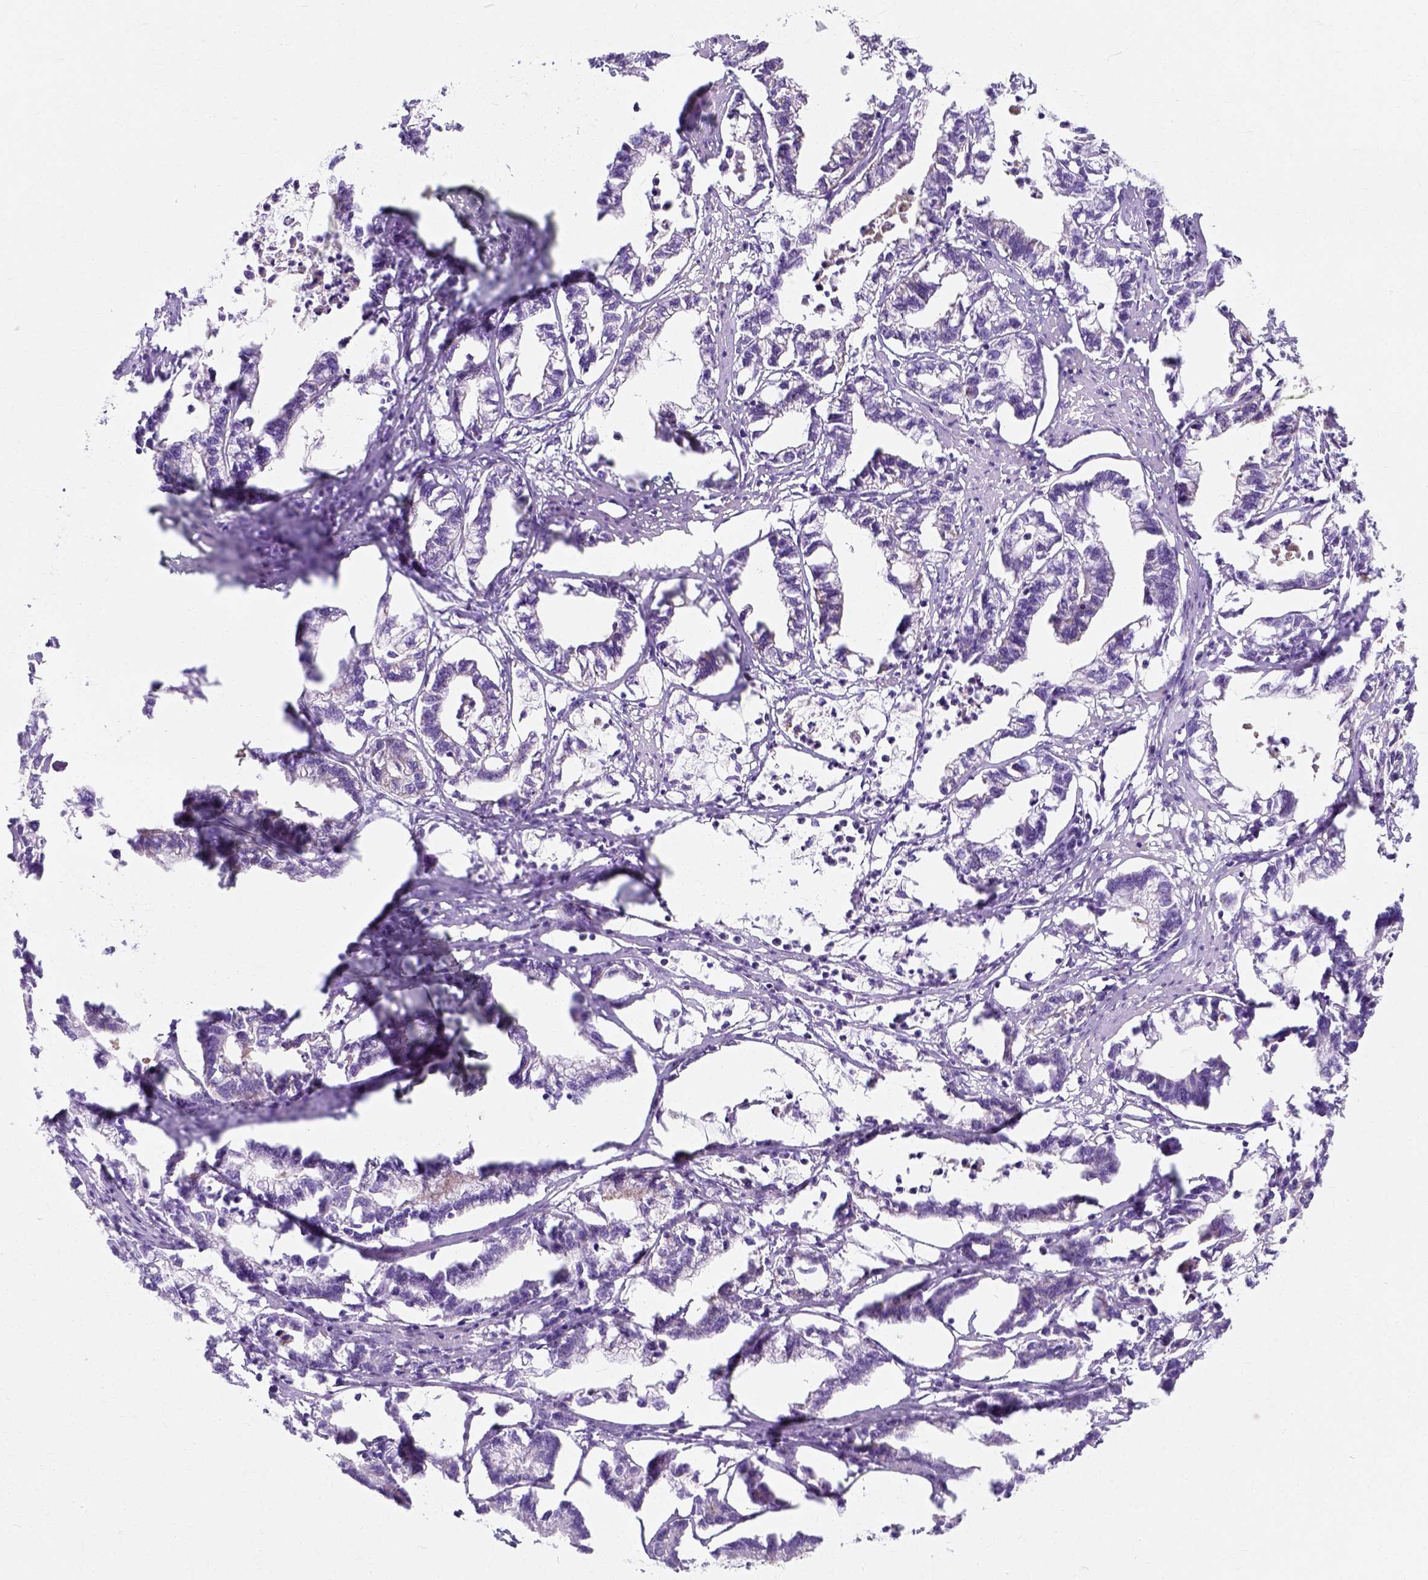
{"staining": {"intensity": "negative", "quantity": "none", "location": "none"}, "tissue": "stomach cancer", "cell_type": "Tumor cells", "image_type": "cancer", "snomed": [{"axis": "morphology", "description": "Adenocarcinoma, NOS"}, {"axis": "topography", "description": "Stomach"}], "caption": "This is an immunohistochemistry micrograph of human stomach cancer. There is no expression in tumor cells.", "gene": "MYH15", "patient": {"sex": "male", "age": 83}}